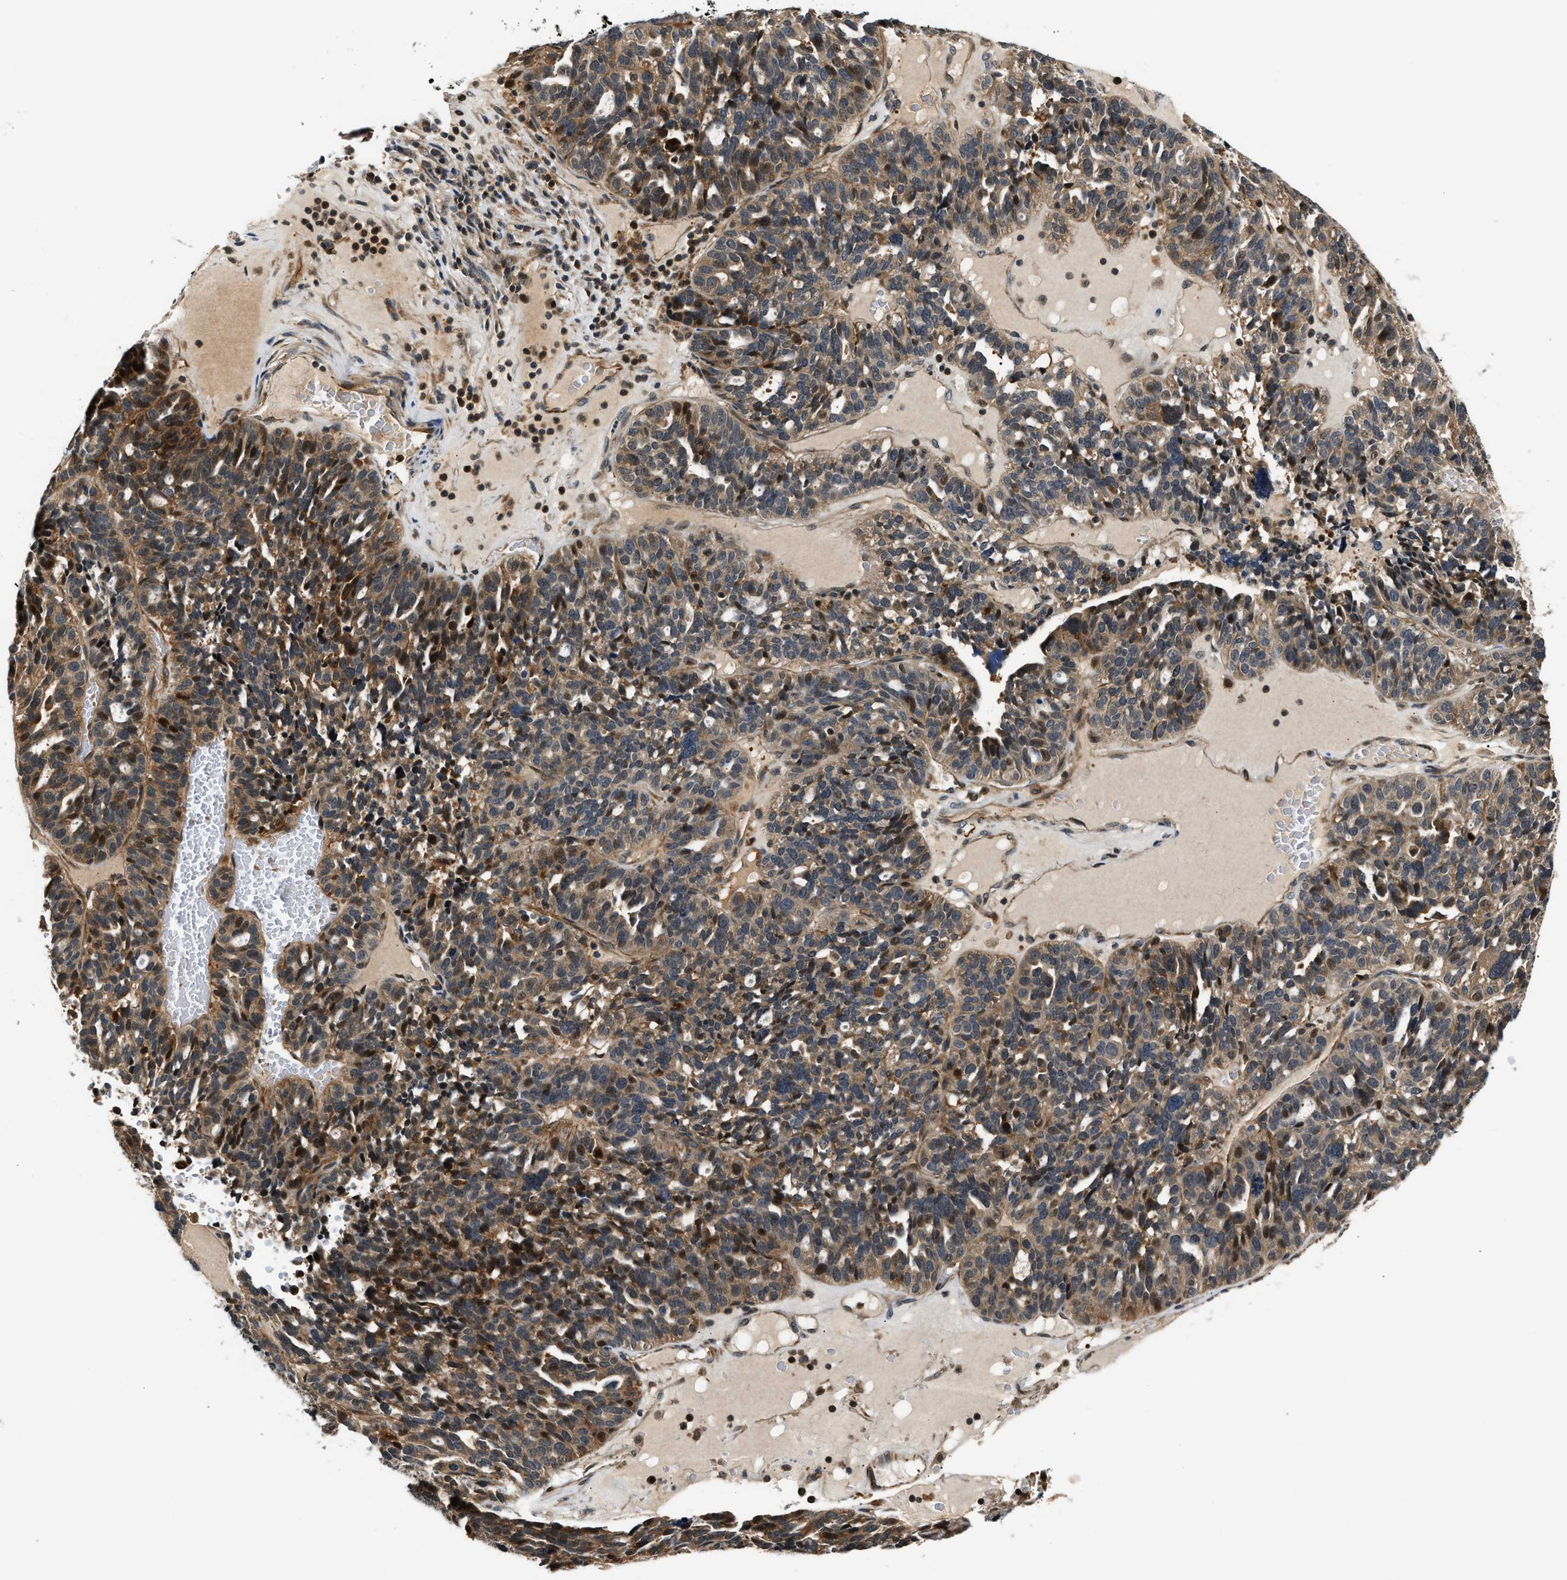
{"staining": {"intensity": "moderate", "quantity": ">75%", "location": "cytoplasmic/membranous,nuclear"}, "tissue": "ovarian cancer", "cell_type": "Tumor cells", "image_type": "cancer", "snomed": [{"axis": "morphology", "description": "Cystadenocarcinoma, serous, NOS"}, {"axis": "topography", "description": "Ovary"}], "caption": "Immunohistochemistry (IHC) image of neoplastic tissue: ovarian cancer stained using immunohistochemistry (IHC) shows medium levels of moderate protein expression localized specifically in the cytoplasmic/membranous and nuclear of tumor cells, appearing as a cytoplasmic/membranous and nuclear brown color.", "gene": "TUT7", "patient": {"sex": "female", "age": 59}}